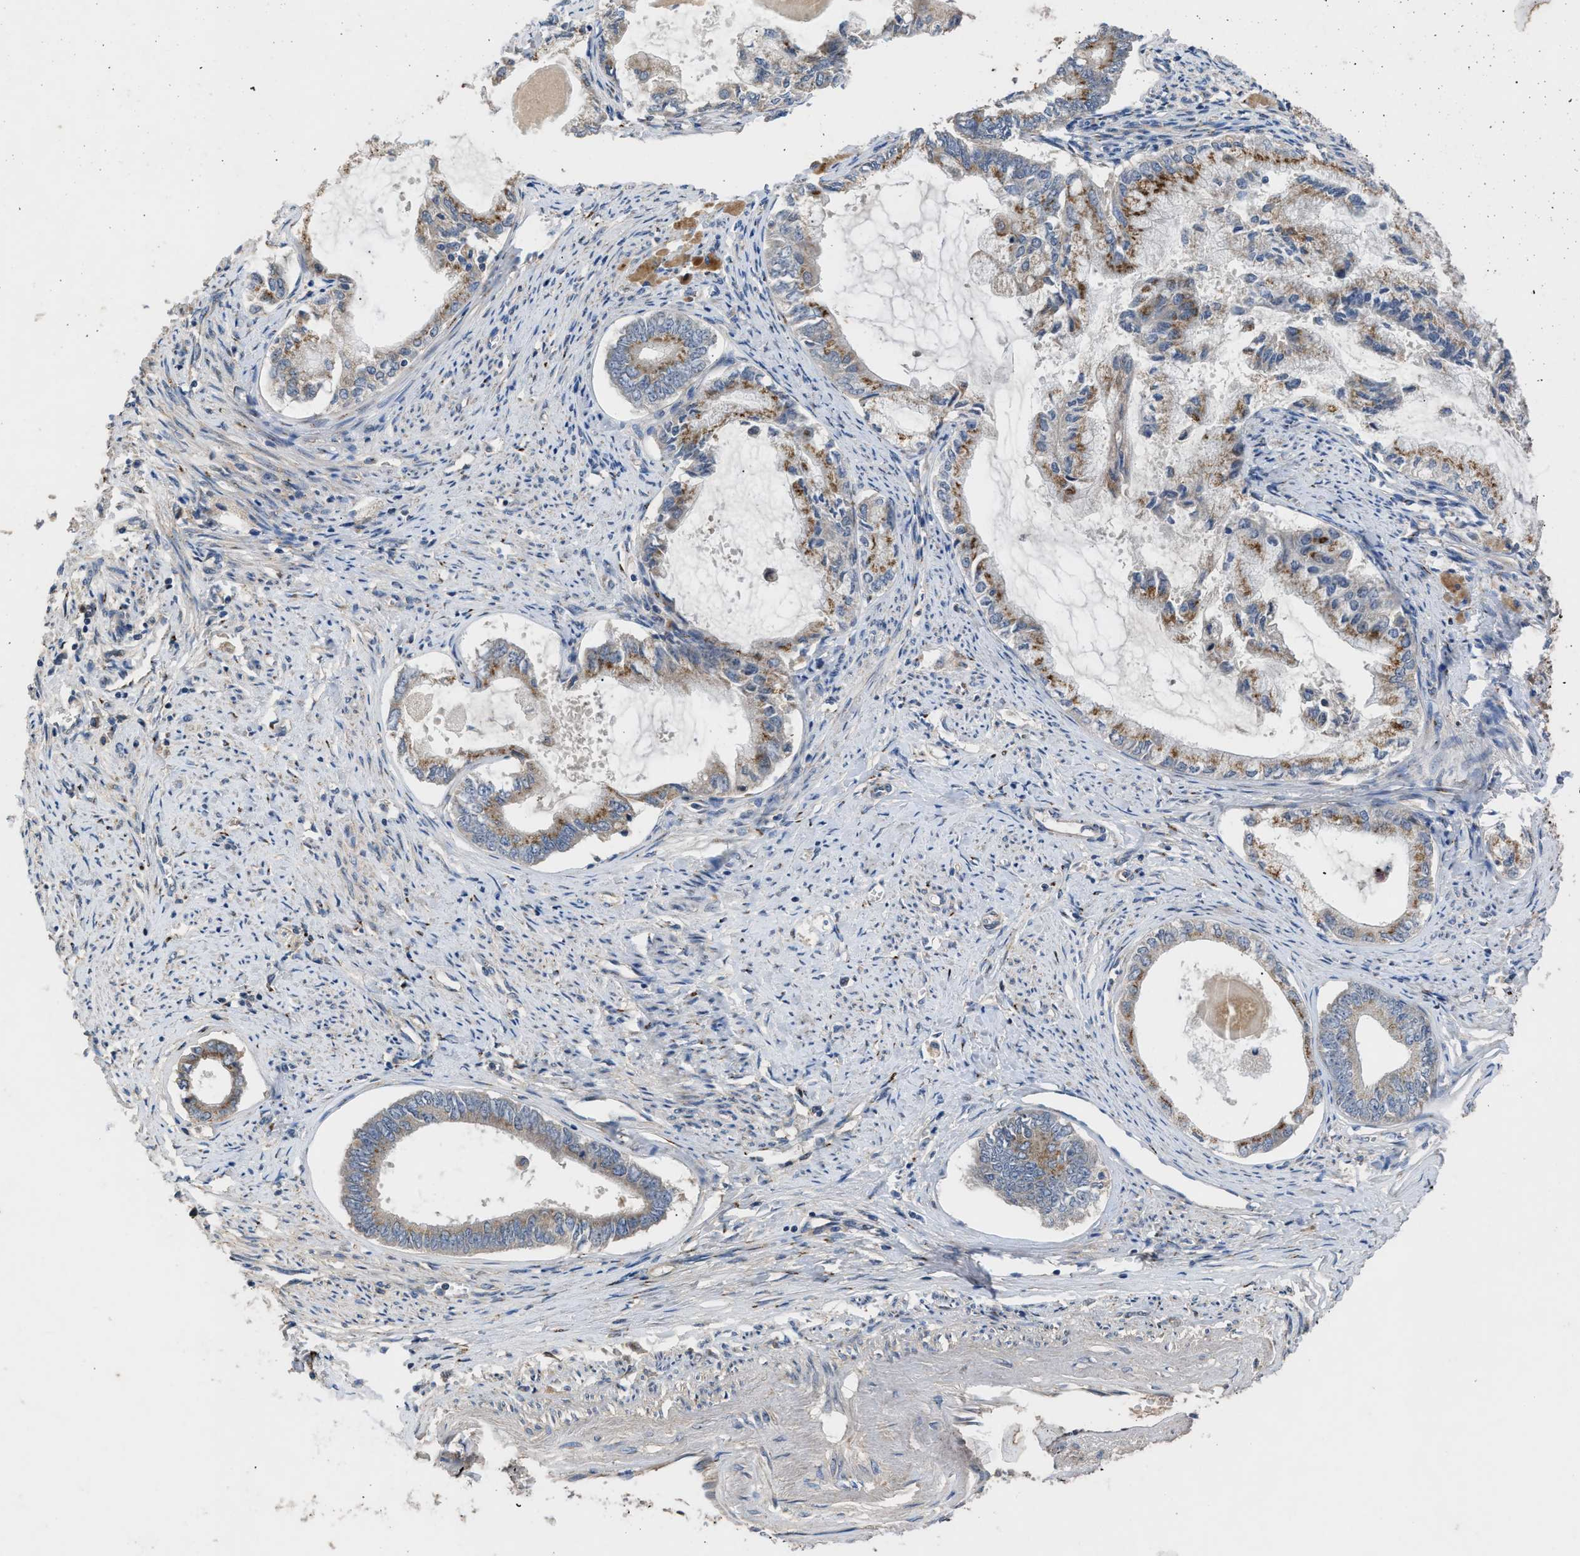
{"staining": {"intensity": "moderate", "quantity": "25%-75%", "location": "cytoplasmic/membranous"}, "tissue": "endometrial cancer", "cell_type": "Tumor cells", "image_type": "cancer", "snomed": [{"axis": "morphology", "description": "Adenocarcinoma, NOS"}, {"axis": "topography", "description": "Endometrium"}], "caption": "Immunohistochemical staining of human endometrial cancer displays moderate cytoplasmic/membranous protein positivity in about 25%-75% of tumor cells.", "gene": "SIK2", "patient": {"sex": "female", "age": 86}}